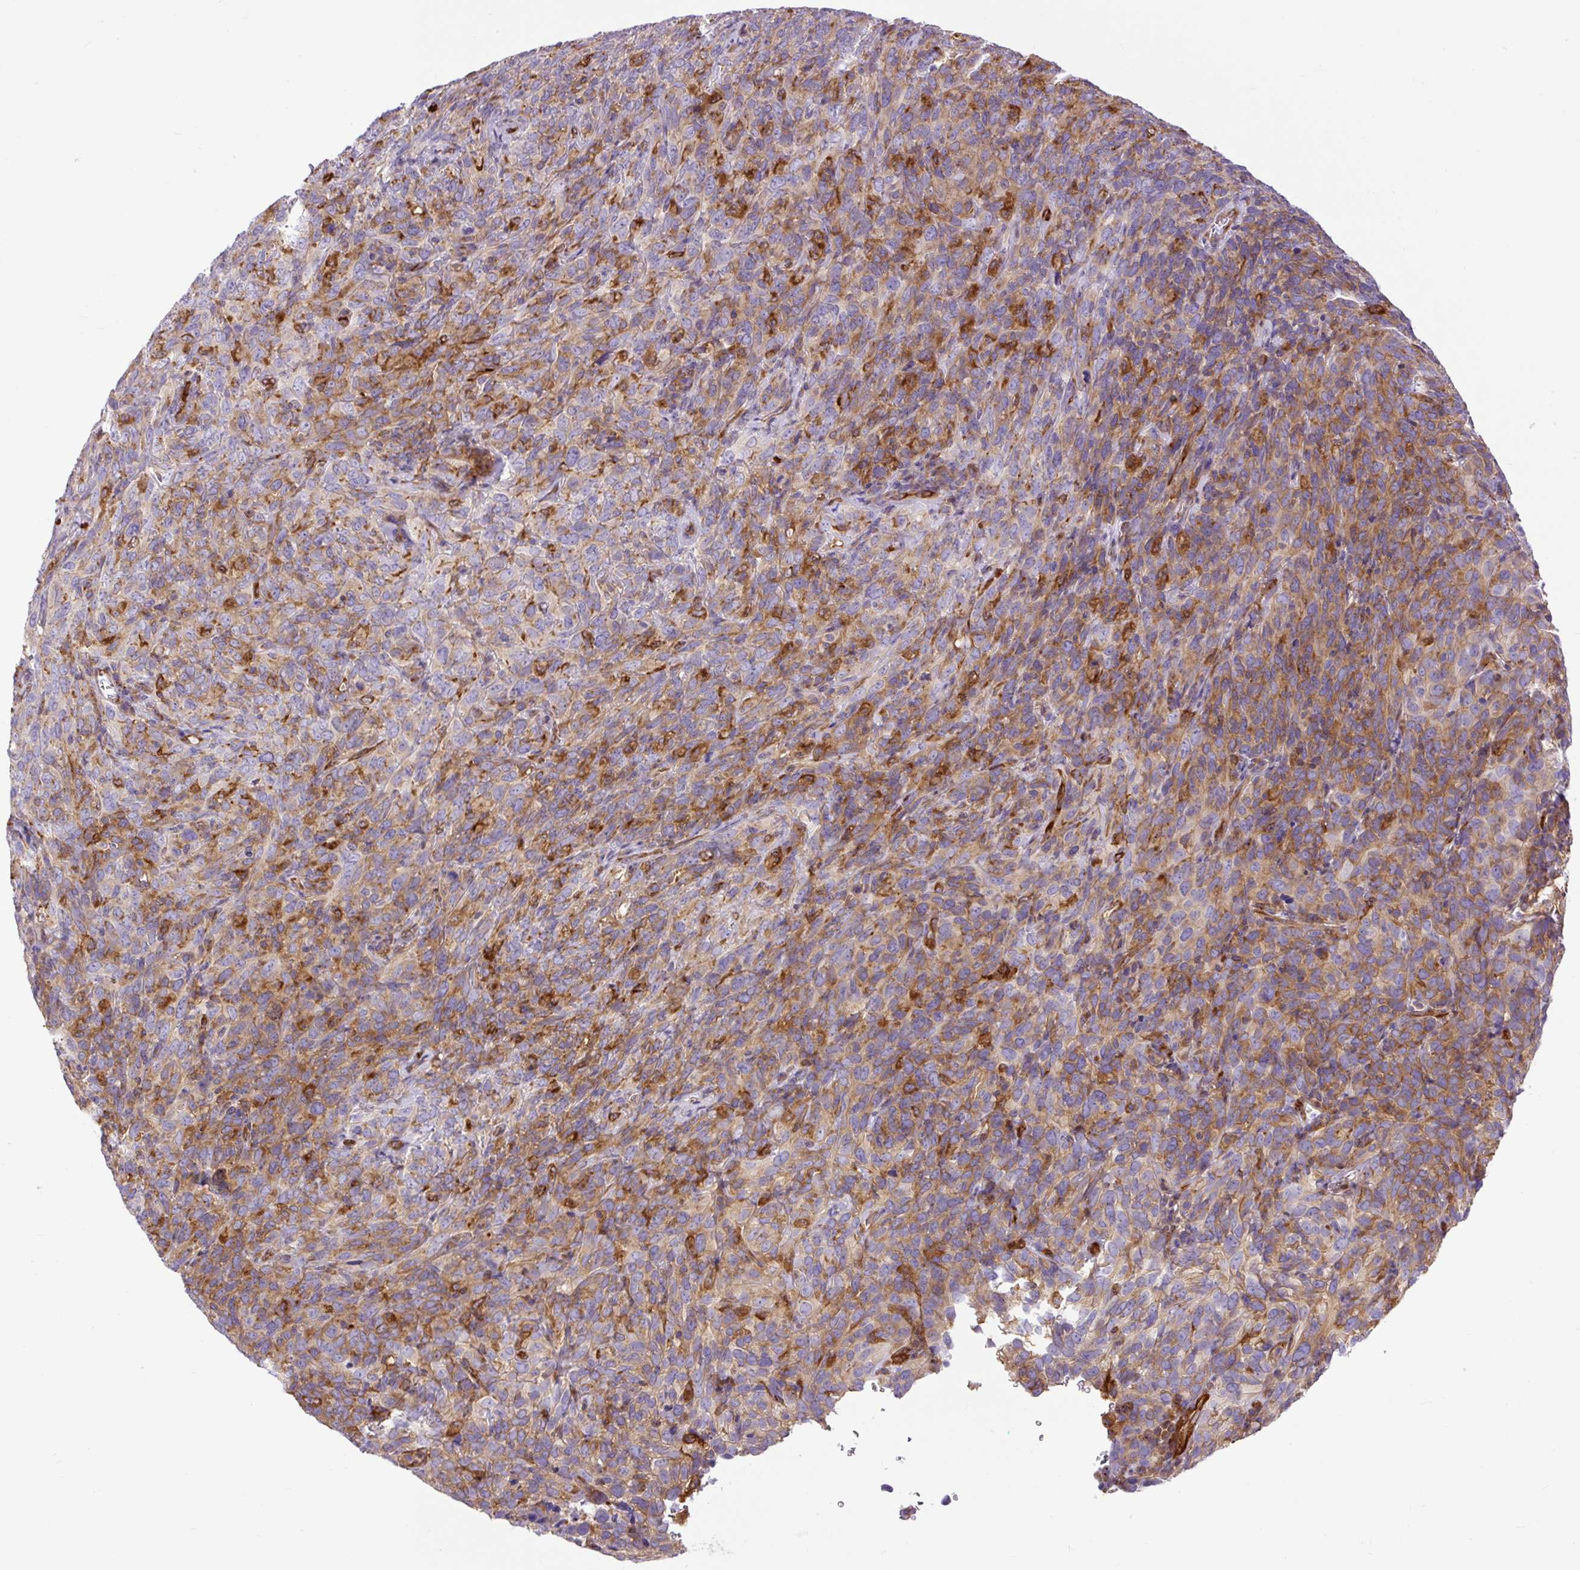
{"staining": {"intensity": "moderate", "quantity": "25%-75%", "location": "cytoplasmic/membranous"}, "tissue": "cervical cancer", "cell_type": "Tumor cells", "image_type": "cancer", "snomed": [{"axis": "morphology", "description": "Squamous cell carcinoma, NOS"}, {"axis": "topography", "description": "Cervix"}], "caption": "Brown immunohistochemical staining in human cervical squamous cell carcinoma demonstrates moderate cytoplasmic/membranous positivity in about 25%-75% of tumor cells. The protein of interest is shown in brown color, while the nuclei are stained blue.", "gene": "MAP1S", "patient": {"sex": "female", "age": 51}}